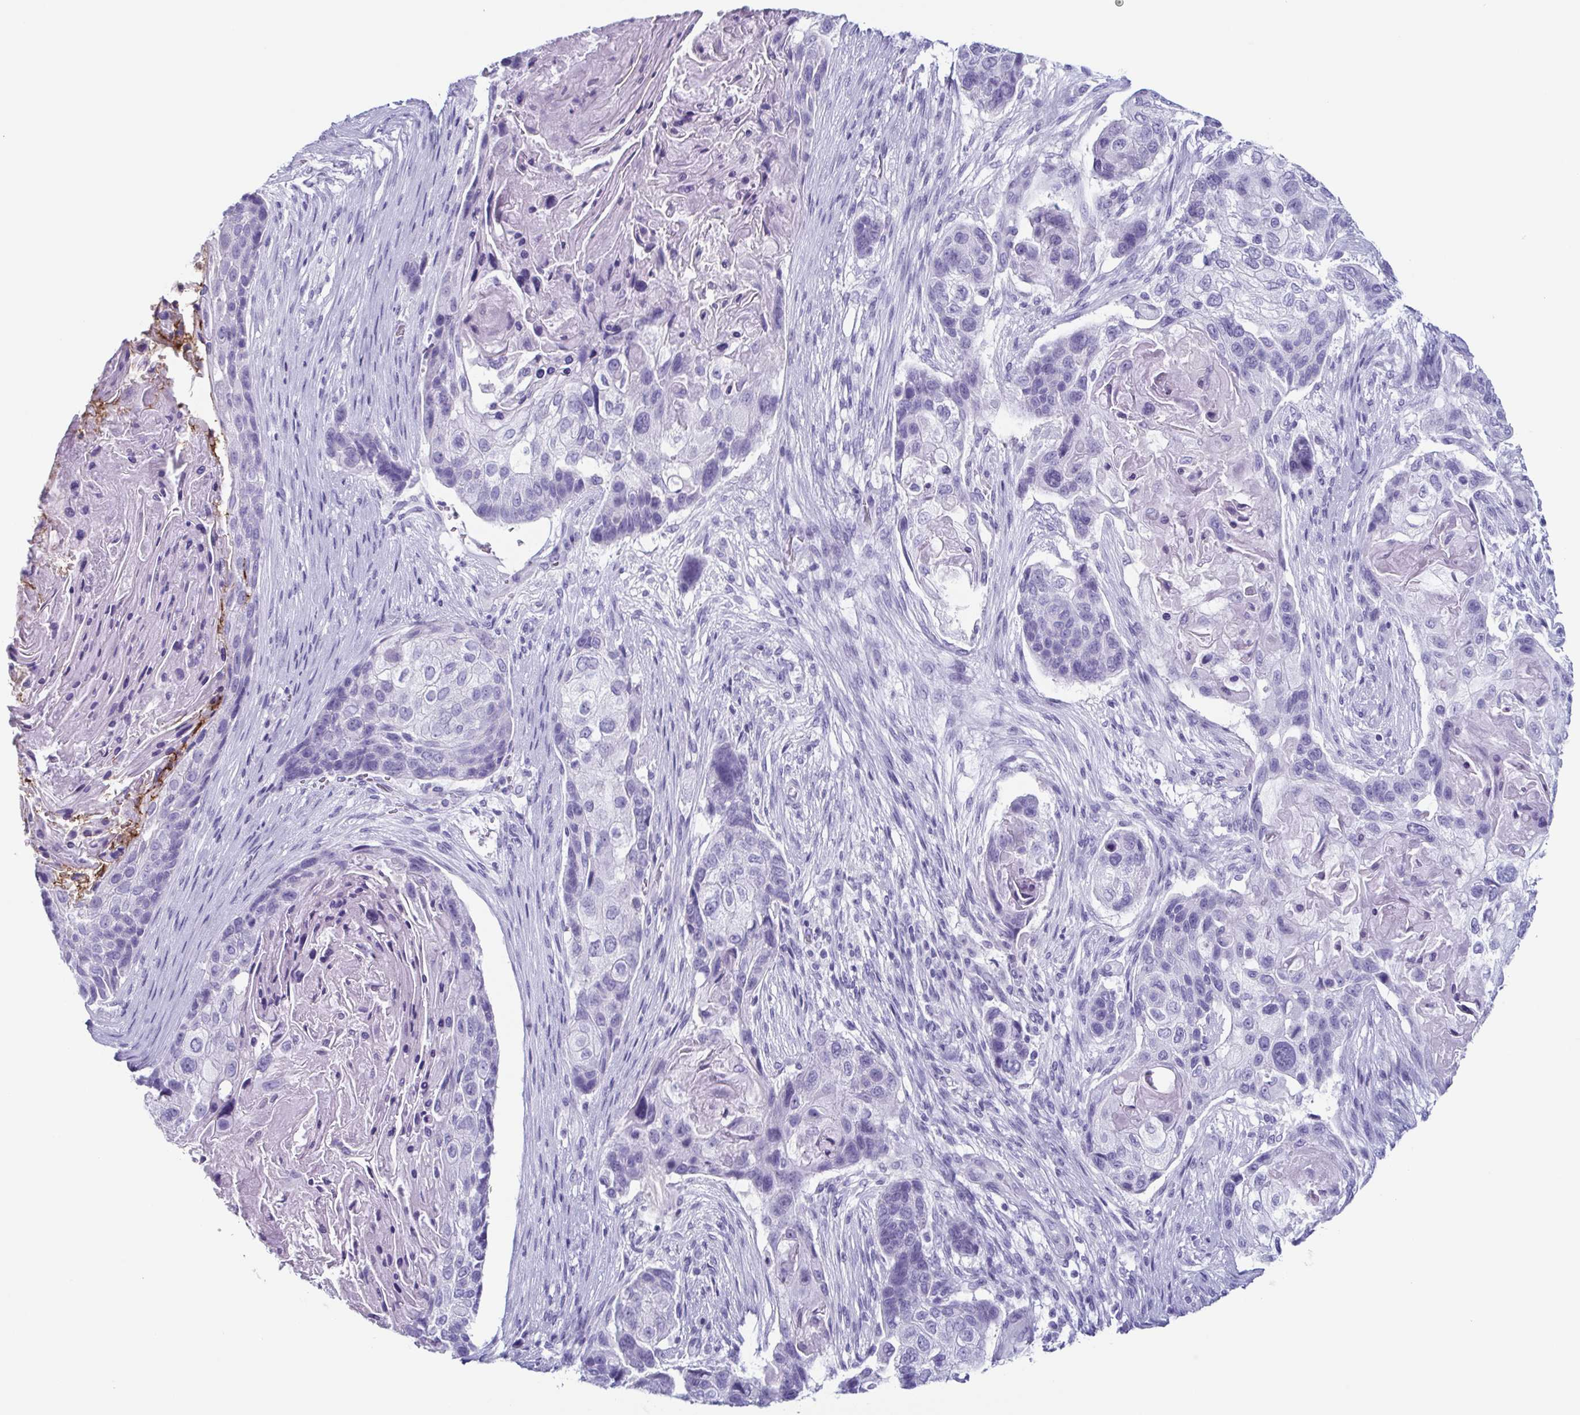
{"staining": {"intensity": "negative", "quantity": "none", "location": "none"}, "tissue": "lung cancer", "cell_type": "Tumor cells", "image_type": "cancer", "snomed": [{"axis": "morphology", "description": "Squamous cell carcinoma, NOS"}, {"axis": "topography", "description": "Lung"}], "caption": "IHC of human squamous cell carcinoma (lung) displays no staining in tumor cells. (Brightfield microscopy of DAB immunohistochemistry at high magnification).", "gene": "ENKUR", "patient": {"sex": "male", "age": 69}}